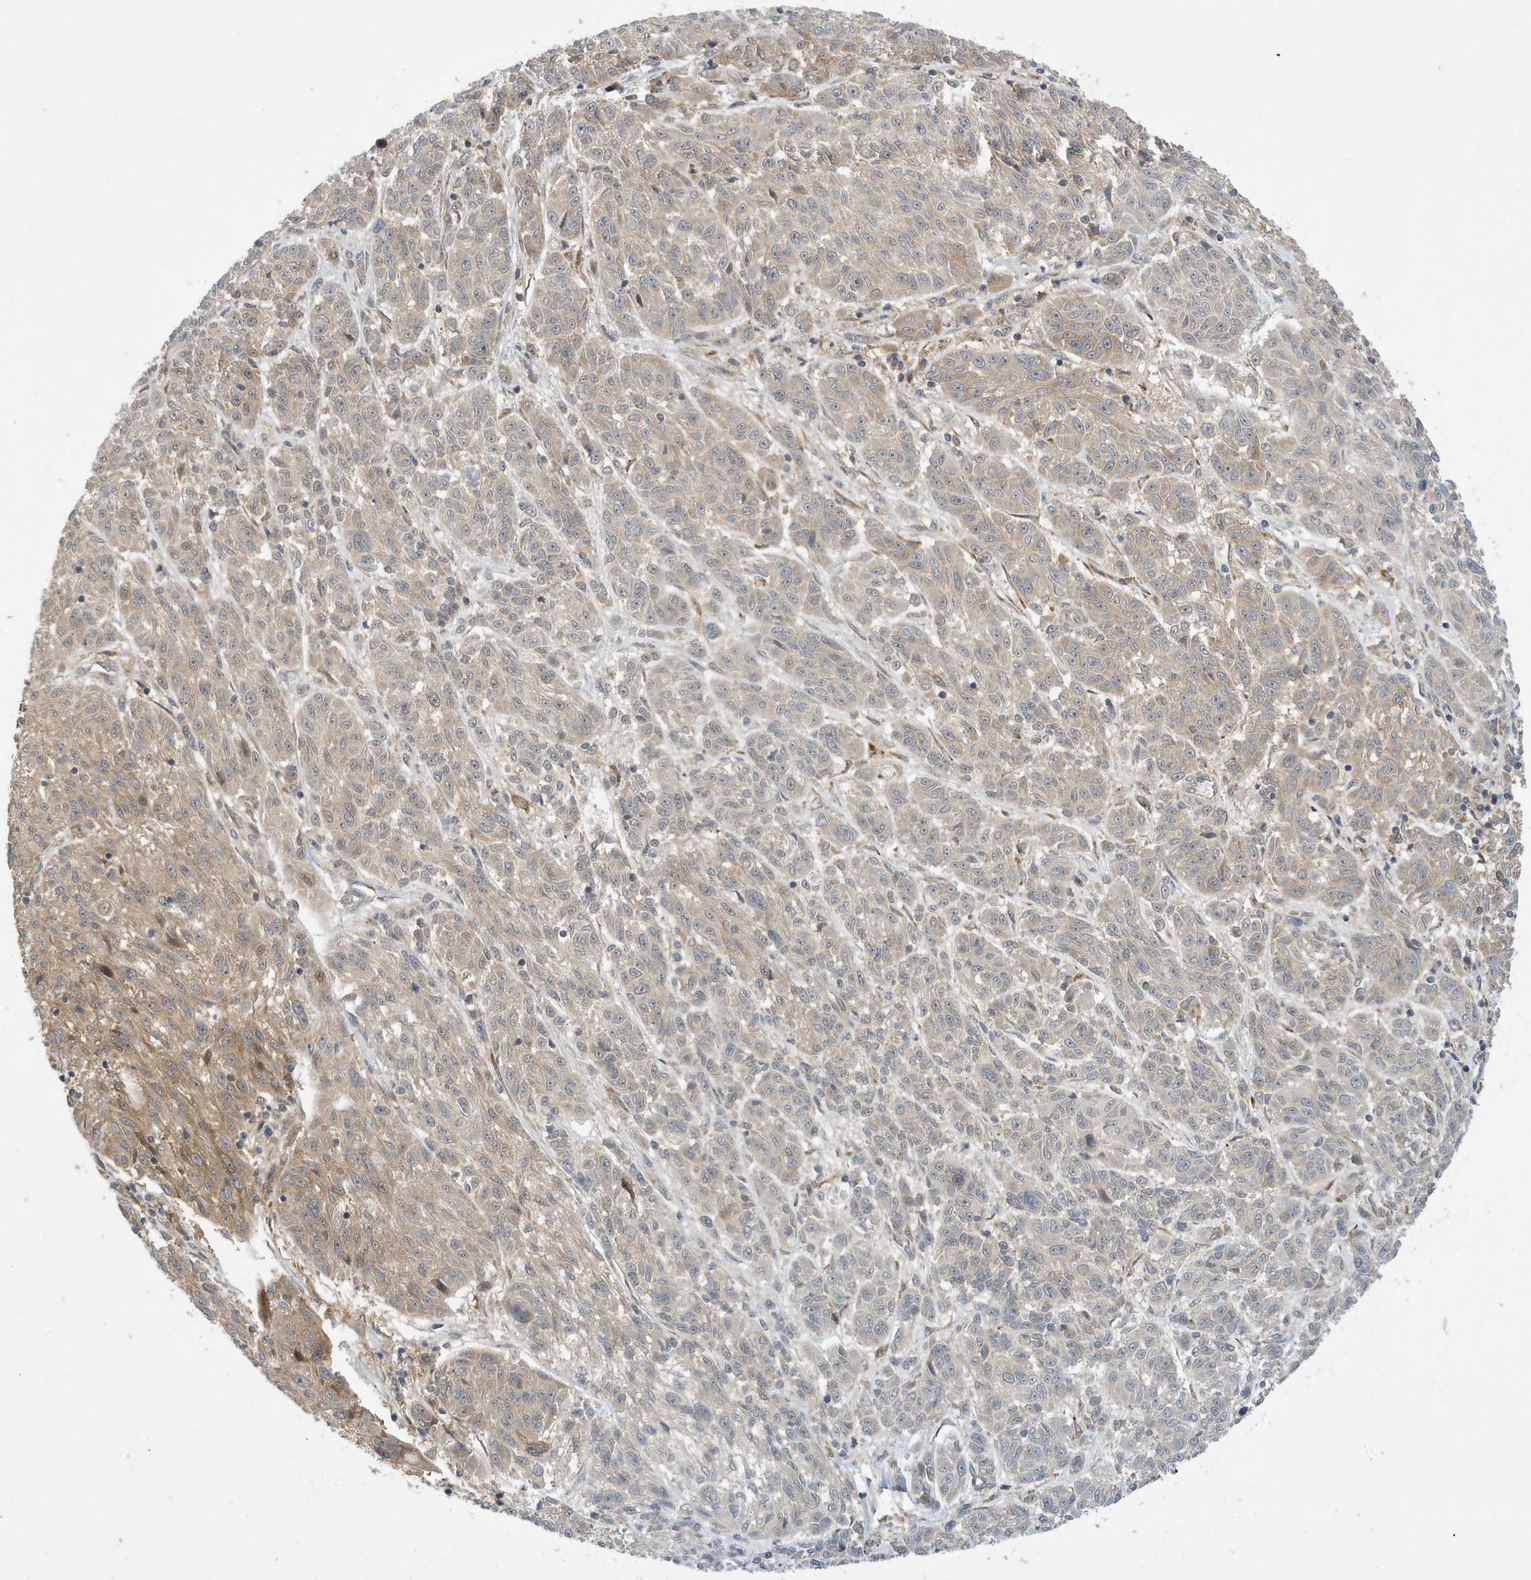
{"staining": {"intensity": "weak", "quantity": "25%-75%", "location": "cytoplasmic/membranous"}, "tissue": "melanoma", "cell_type": "Tumor cells", "image_type": "cancer", "snomed": [{"axis": "morphology", "description": "Malignant melanoma, NOS"}, {"axis": "topography", "description": "Skin"}], "caption": "Protein staining of malignant melanoma tissue shows weak cytoplasmic/membranous positivity in approximately 25%-75% of tumor cells.", "gene": "NCOA7", "patient": {"sex": "male", "age": 53}}